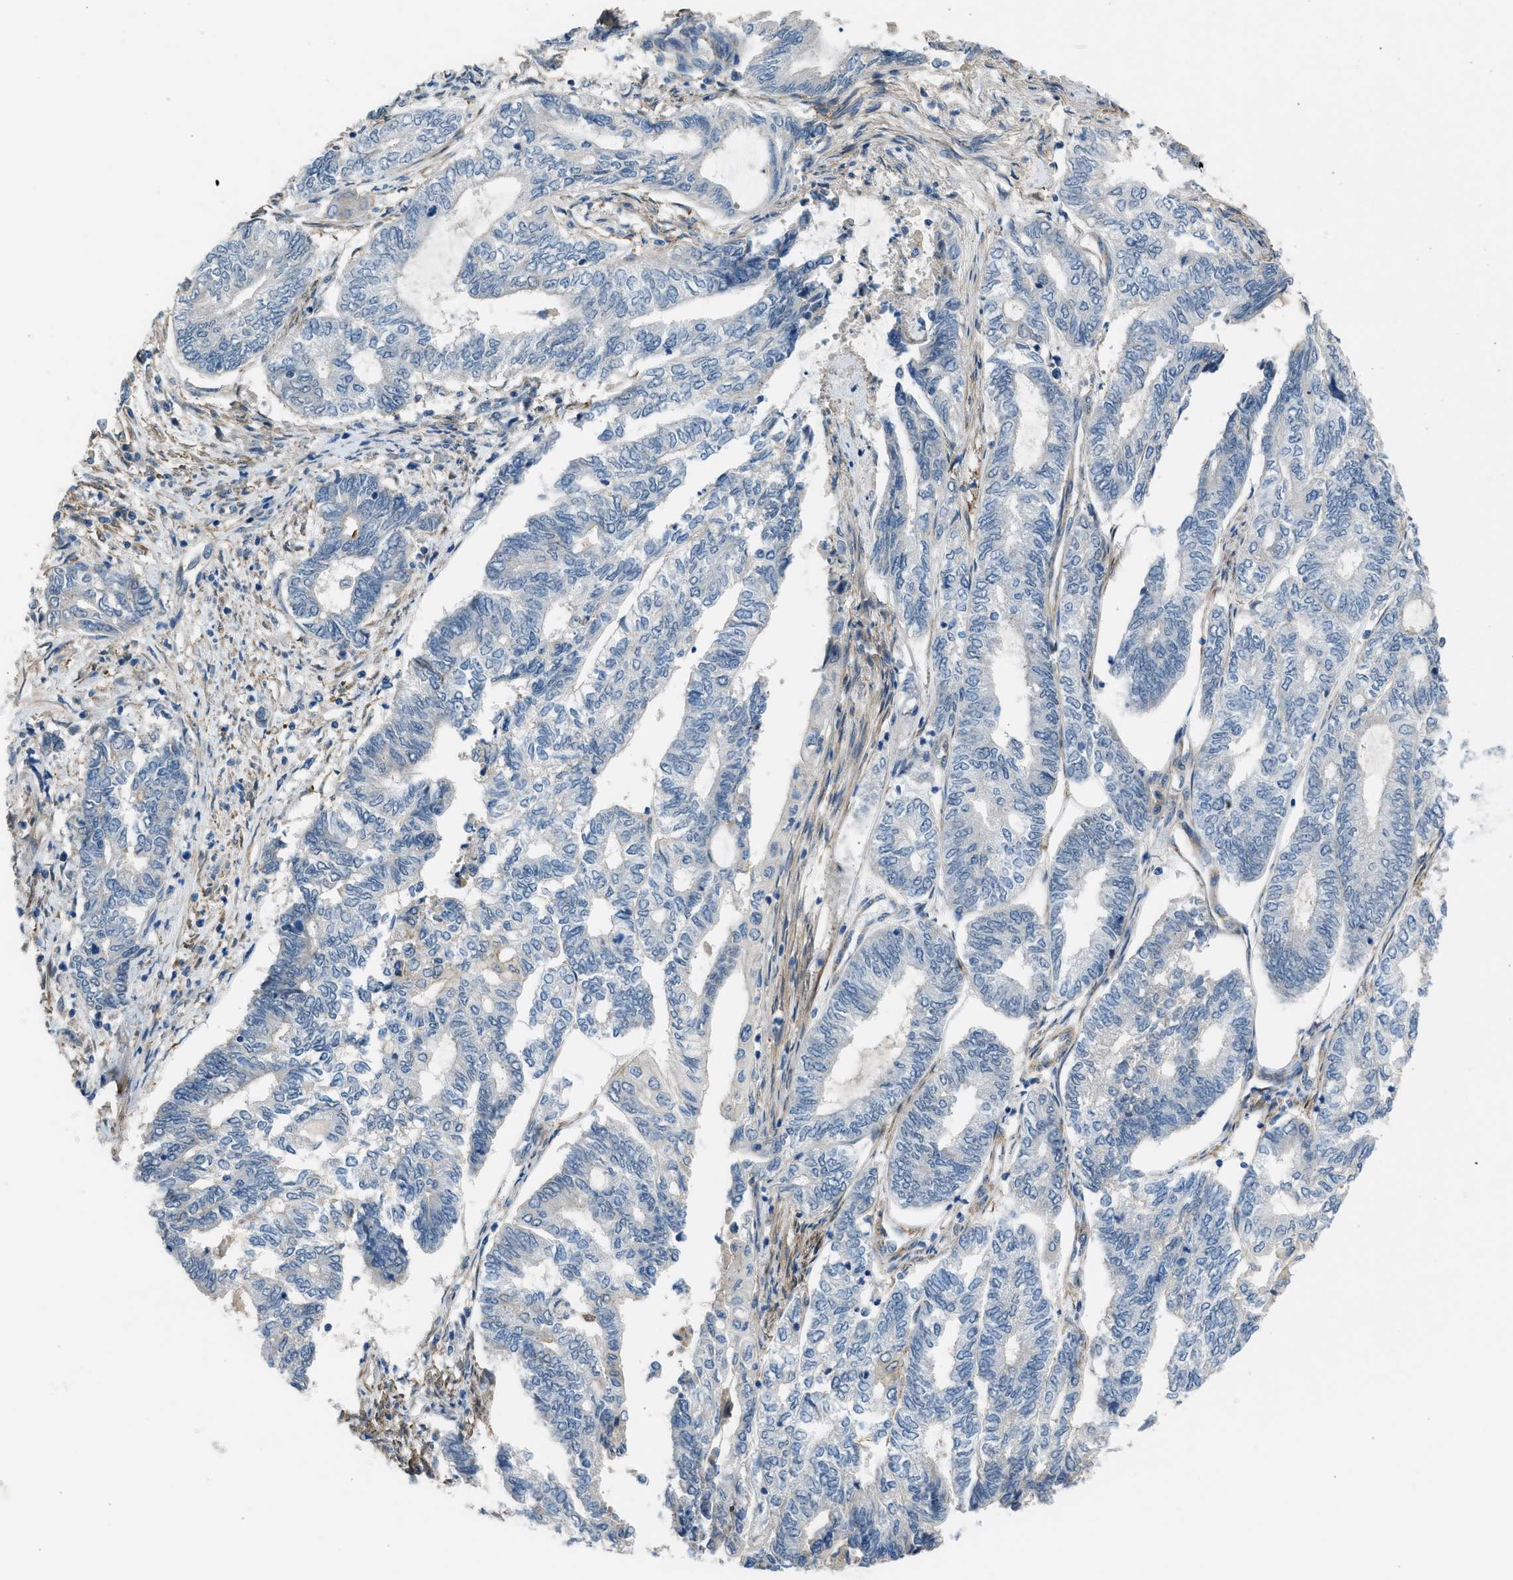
{"staining": {"intensity": "negative", "quantity": "none", "location": "none"}, "tissue": "endometrial cancer", "cell_type": "Tumor cells", "image_type": "cancer", "snomed": [{"axis": "morphology", "description": "Adenocarcinoma, NOS"}, {"axis": "topography", "description": "Uterus"}, {"axis": "topography", "description": "Endometrium"}], "caption": "The histopathology image shows no significant positivity in tumor cells of endometrial adenocarcinoma.", "gene": "PCNX3", "patient": {"sex": "female", "age": 70}}